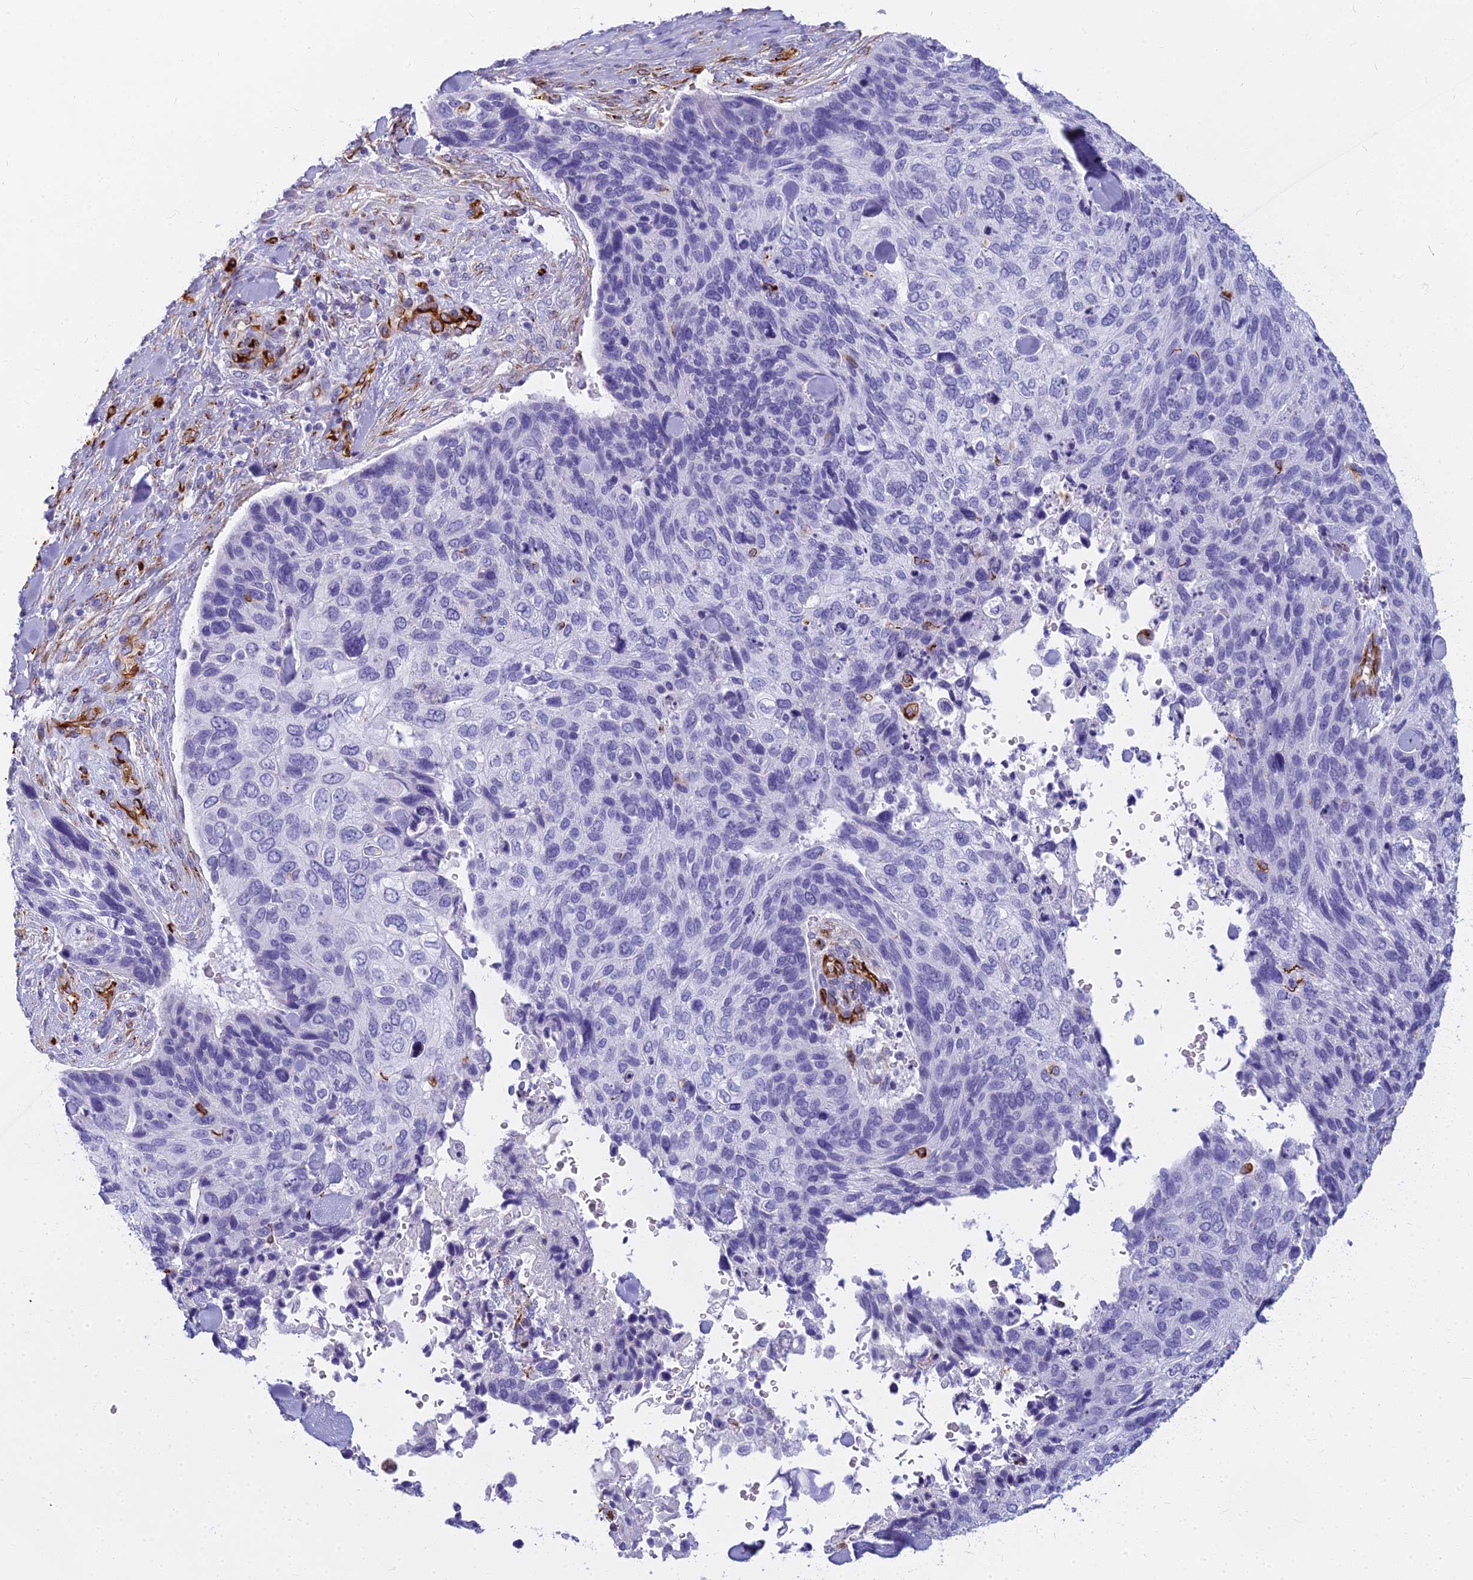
{"staining": {"intensity": "negative", "quantity": "none", "location": "none"}, "tissue": "skin cancer", "cell_type": "Tumor cells", "image_type": "cancer", "snomed": [{"axis": "morphology", "description": "Basal cell carcinoma"}, {"axis": "topography", "description": "Skin"}], "caption": "Immunohistochemical staining of human skin cancer (basal cell carcinoma) exhibits no significant positivity in tumor cells. Nuclei are stained in blue.", "gene": "EVI2A", "patient": {"sex": "female", "age": 74}}